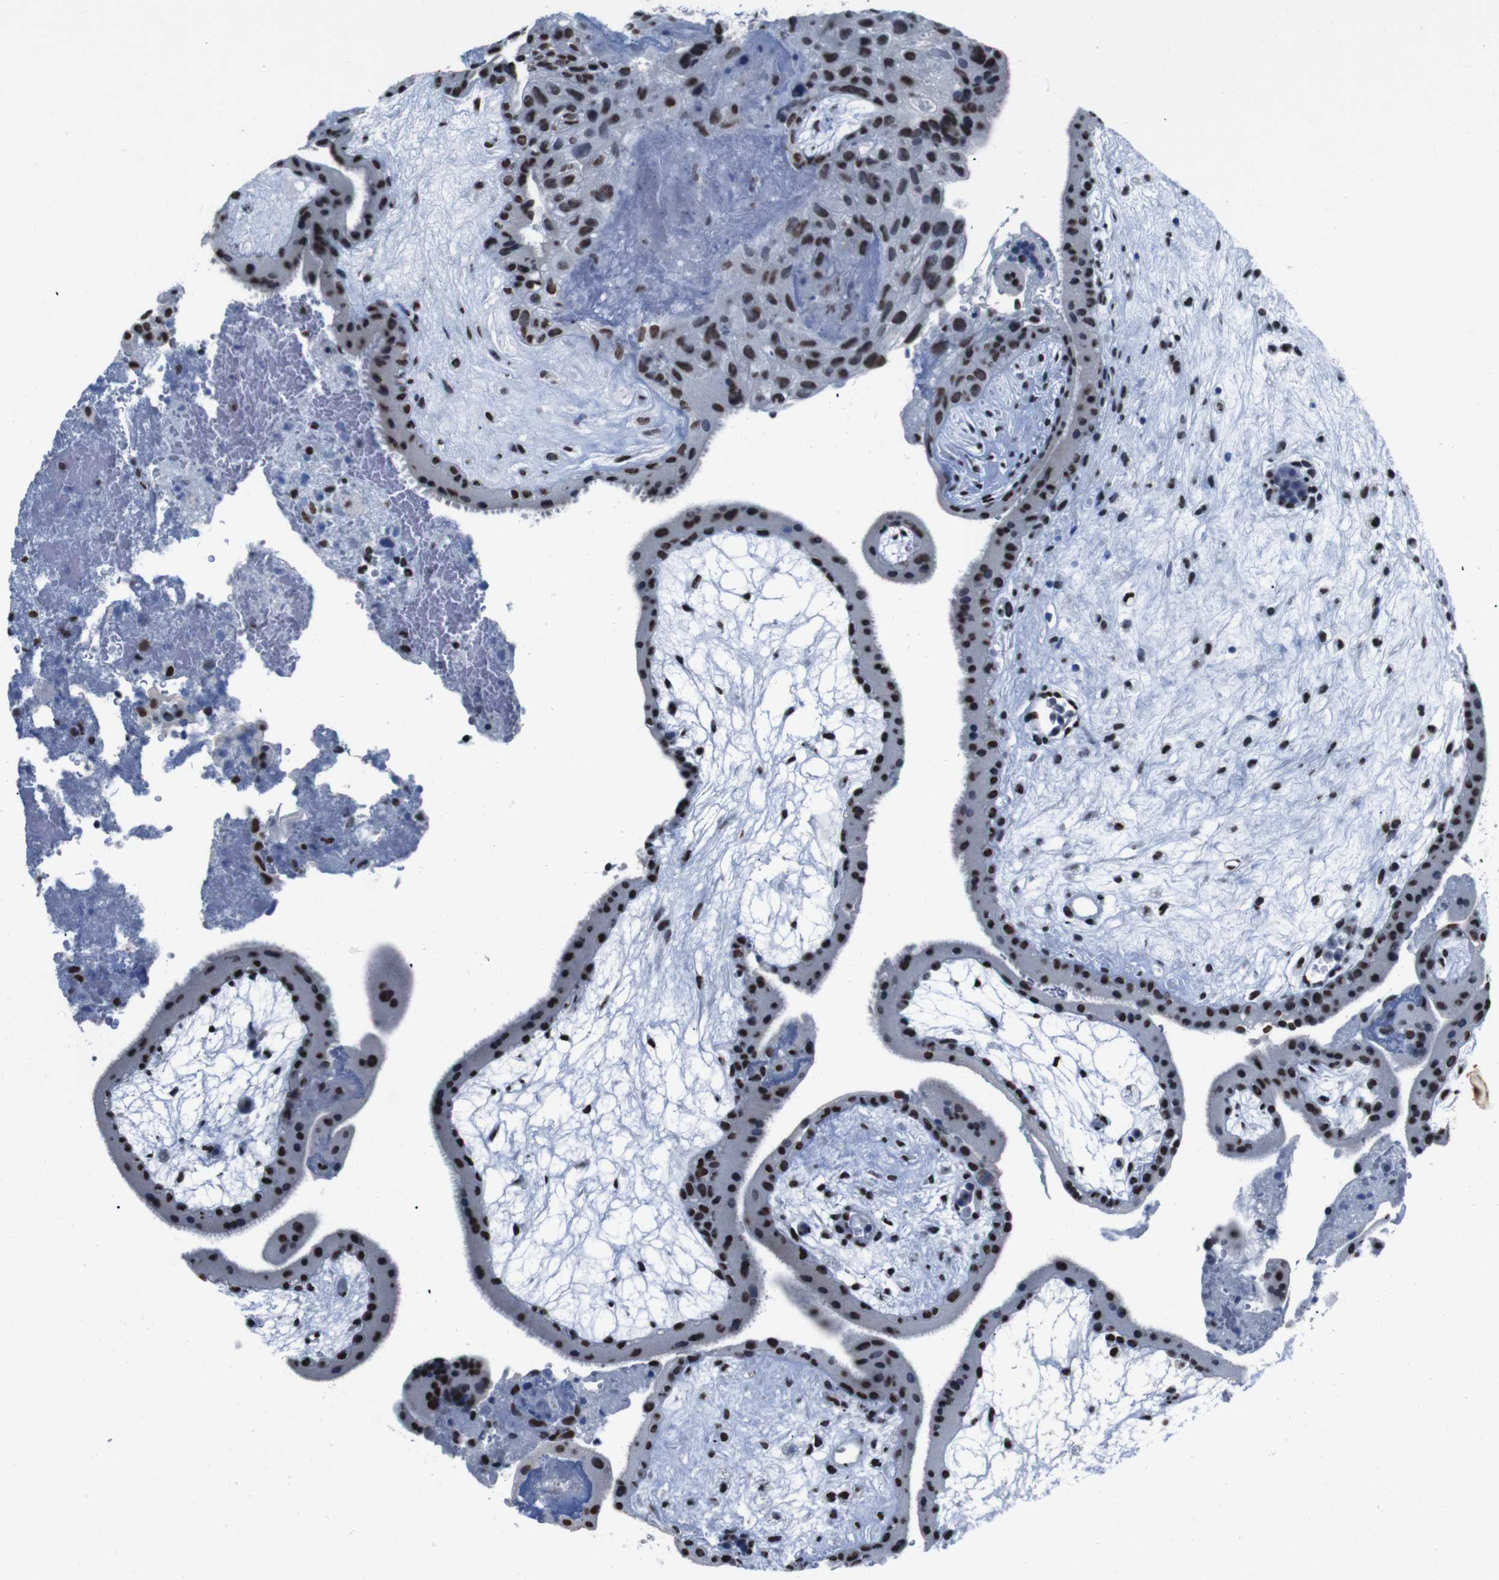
{"staining": {"intensity": "strong", "quantity": ">75%", "location": "nuclear"}, "tissue": "placenta", "cell_type": "Trophoblastic cells", "image_type": "normal", "snomed": [{"axis": "morphology", "description": "Normal tissue, NOS"}, {"axis": "topography", "description": "Placenta"}], "caption": "The photomicrograph displays immunohistochemical staining of benign placenta. There is strong nuclear positivity is present in approximately >75% of trophoblastic cells. Nuclei are stained in blue.", "gene": "PIP4P2", "patient": {"sex": "female", "age": 19}}